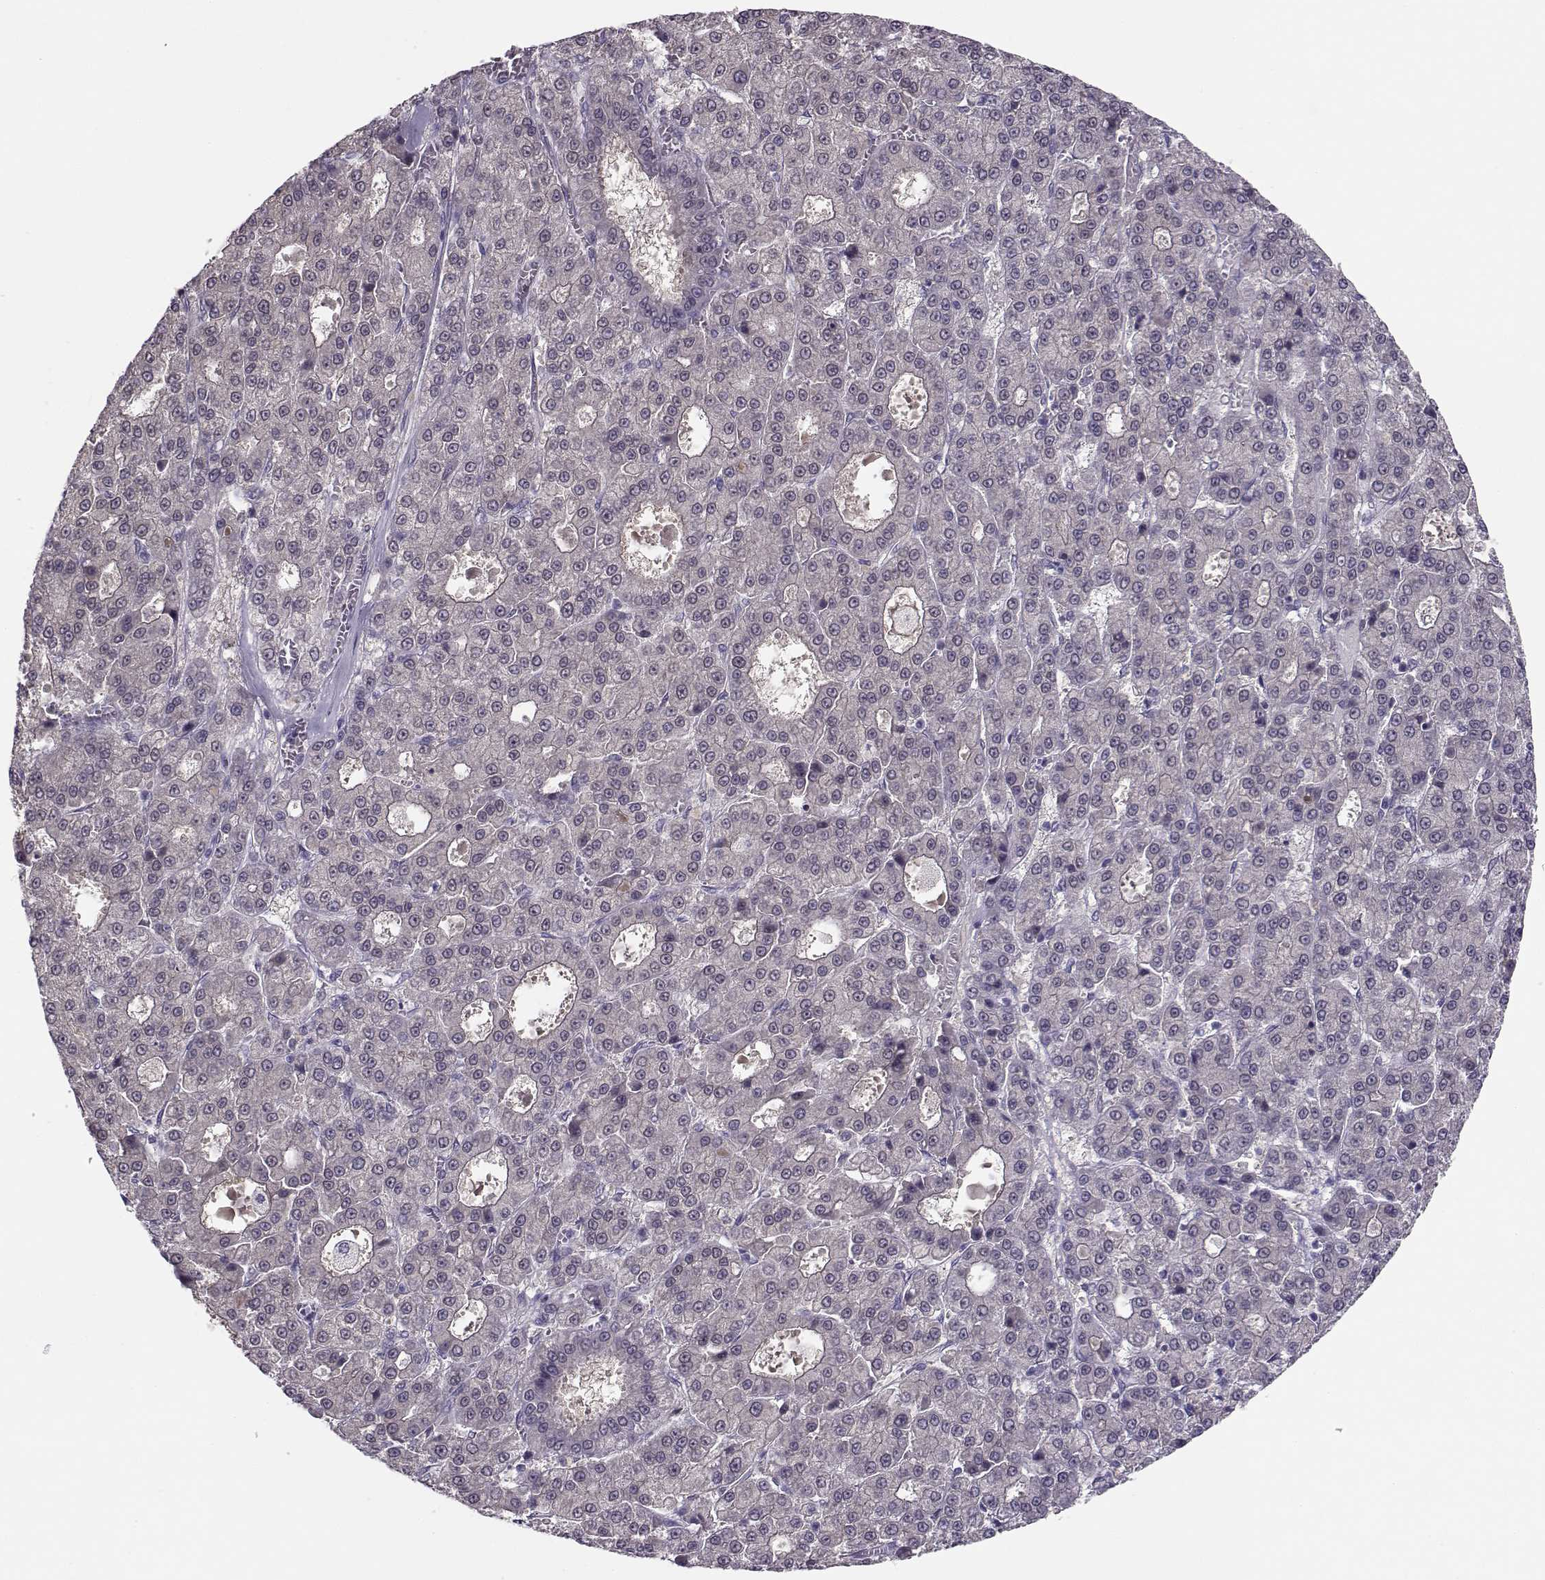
{"staining": {"intensity": "negative", "quantity": "none", "location": "none"}, "tissue": "liver cancer", "cell_type": "Tumor cells", "image_type": "cancer", "snomed": [{"axis": "morphology", "description": "Carcinoma, Hepatocellular, NOS"}, {"axis": "topography", "description": "Liver"}], "caption": "Image shows no significant protein staining in tumor cells of liver cancer.", "gene": "C16orf86", "patient": {"sex": "male", "age": 70}}